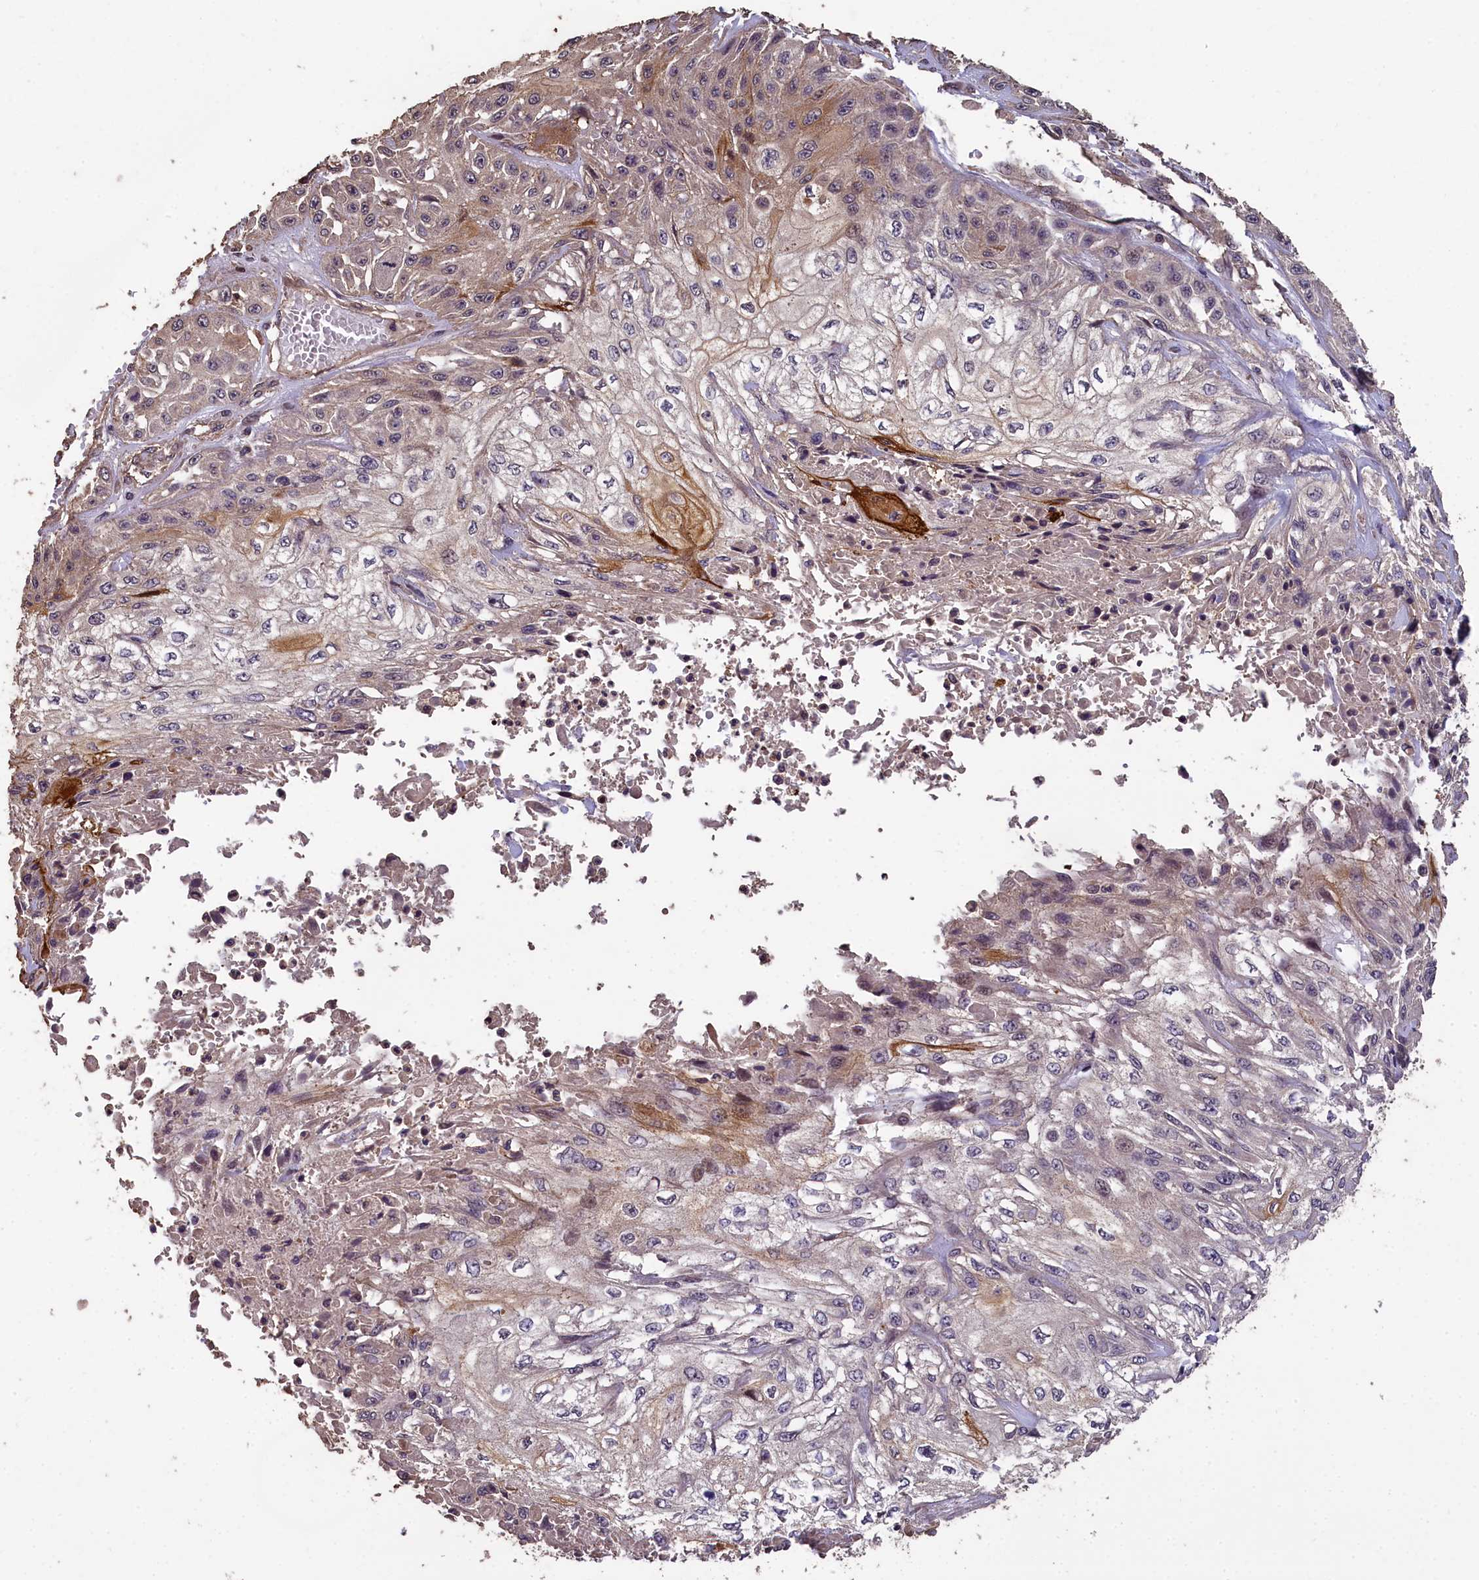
{"staining": {"intensity": "moderate", "quantity": "<25%", "location": "cytoplasmic/membranous"}, "tissue": "skin cancer", "cell_type": "Tumor cells", "image_type": "cancer", "snomed": [{"axis": "morphology", "description": "Squamous cell carcinoma, NOS"}, {"axis": "morphology", "description": "Squamous cell carcinoma, metastatic, NOS"}, {"axis": "topography", "description": "Skin"}, {"axis": "topography", "description": "Lymph node"}], "caption": "A brown stain labels moderate cytoplasmic/membranous positivity of a protein in human skin cancer (squamous cell carcinoma) tumor cells.", "gene": "CHD9", "patient": {"sex": "male", "age": 75}}